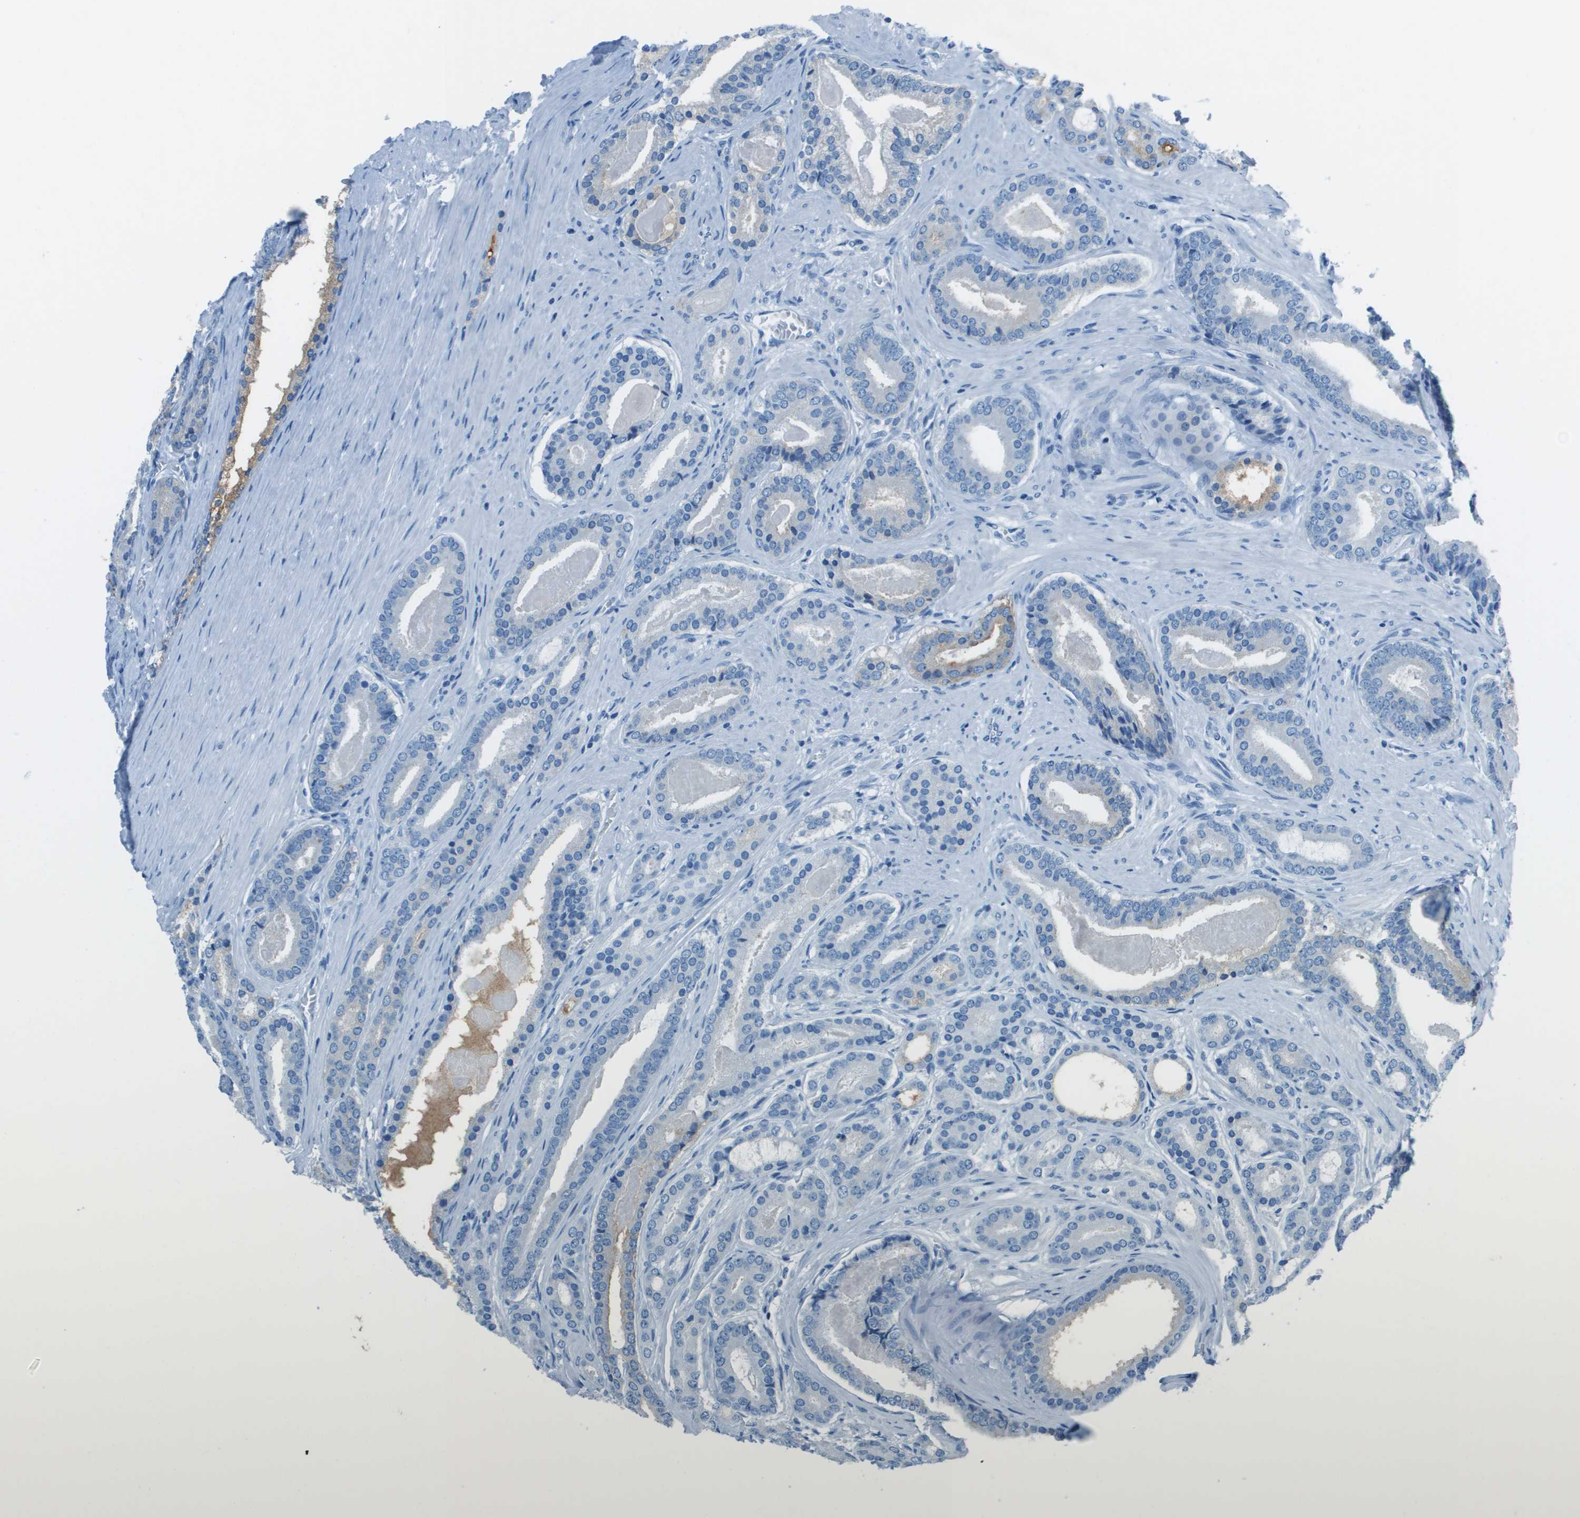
{"staining": {"intensity": "weak", "quantity": "<25%", "location": "cytoplasmic/membranous"}, "tissue": "prostate cancer", "cell_type": "Tumor cells", "image_type": "cancer", "snomed": [{"axis": "morphology", "description": "Adenocarcinoma, High grade"}, {"axis": "topography", "description": "Prostate"}], "caption": "High power microscopy histopathology image of an IHC micrograph of prostate cancer, revealing no significant staining in tumor cells.", "gene": "SLC16A10", "patient": {"sex": "male", "age": 60}}